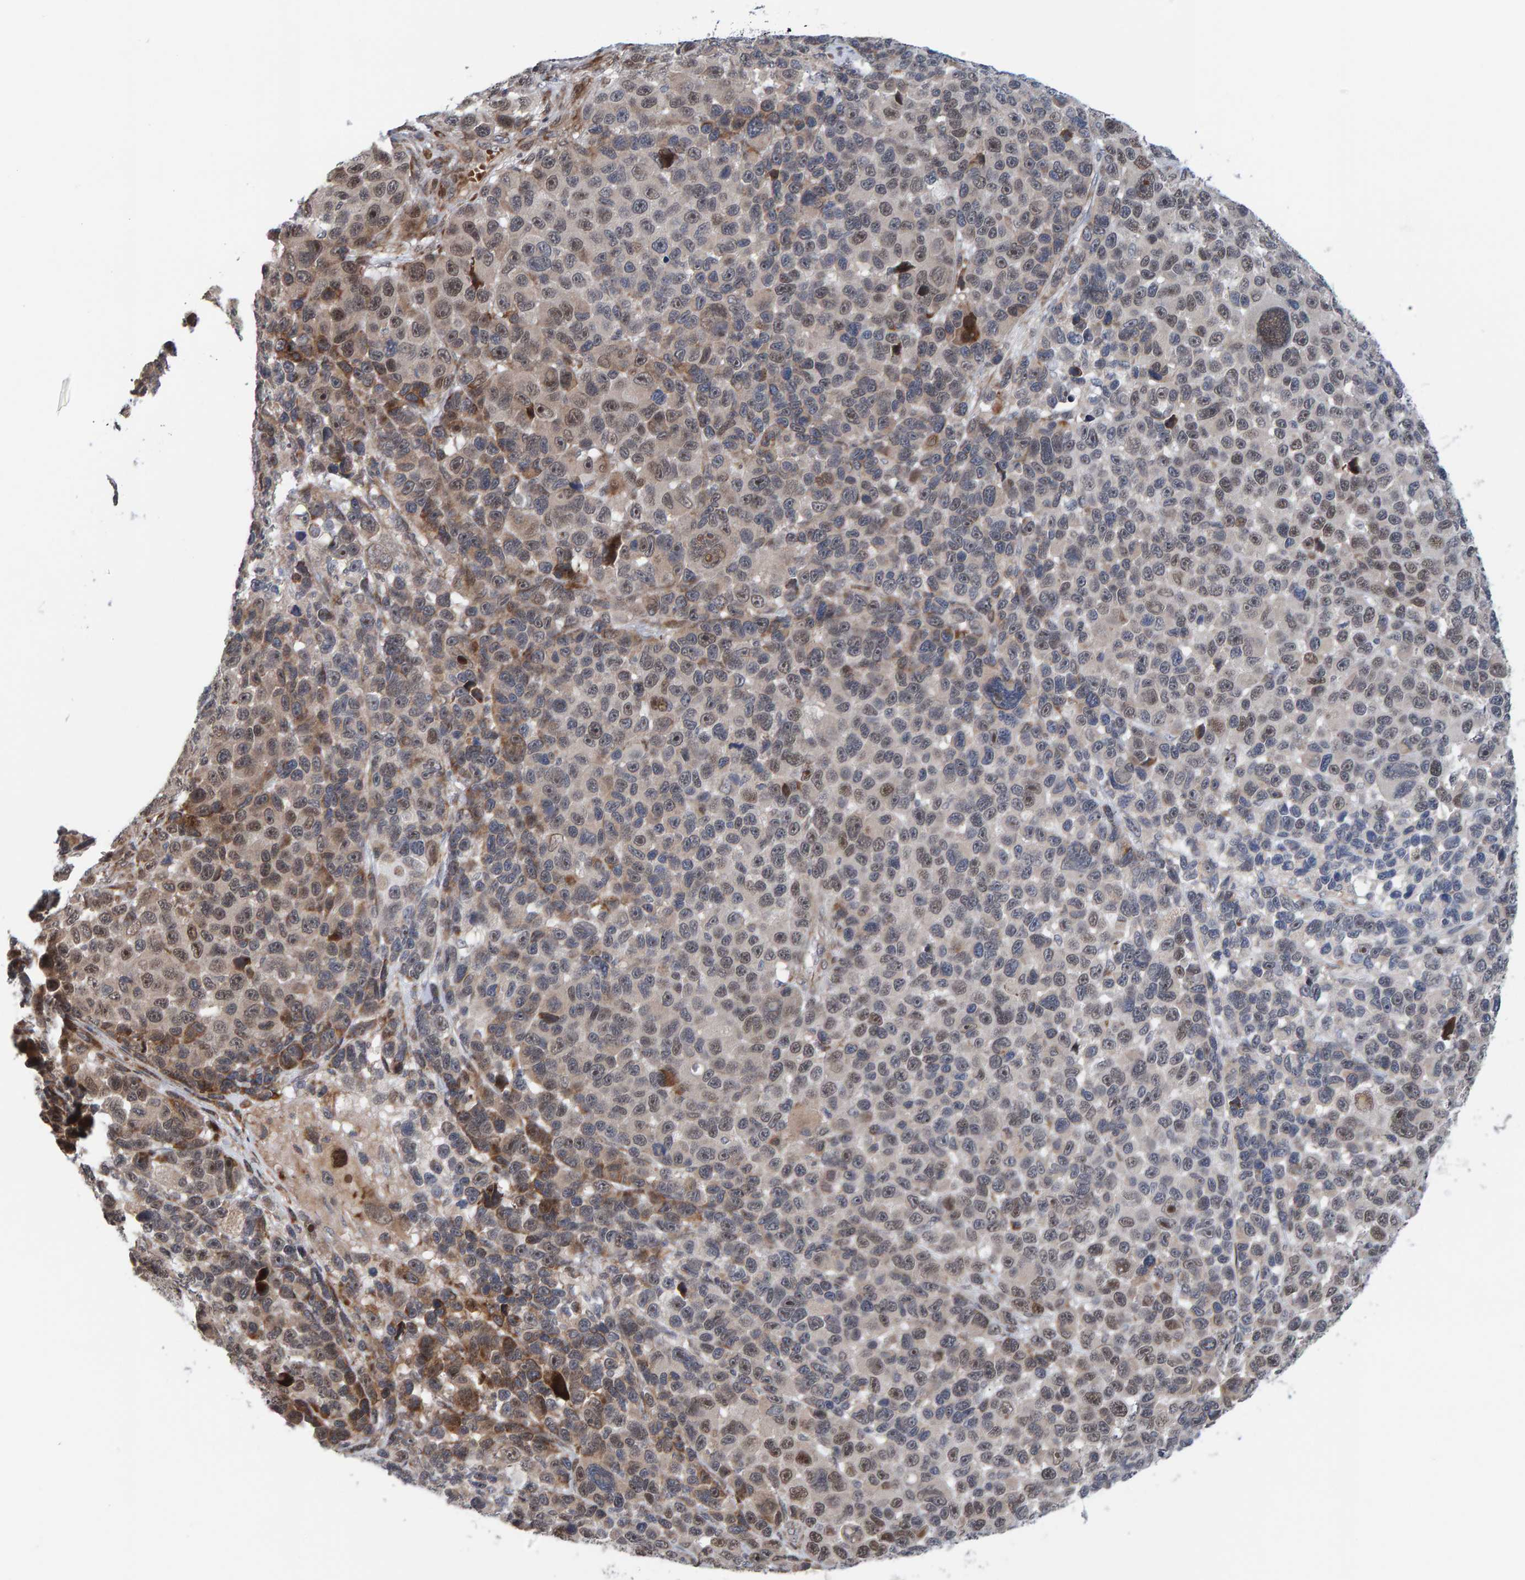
{"staining": {"intensity": "moderate", "quantity": "<25%", "location": "cytoplasmic/membranous,nuclear"}, "tissue": "melanoma", "cell_type": "Tumor cells", "image_type": "cancer", "snomed": [{"axis": "morphology", "description": "Malignant melanoma, NOS"}, {"axis": "topography", "description": "Skin"}], "caption": "Protein positivity by immunohistochemistry displays moderate cytoplasmic/membranous and nuclear staining in approximately <25% of tumor cells in melanoma.", "gene": "MFSD6L", "patient": {"sex": "male", "age": 53}}